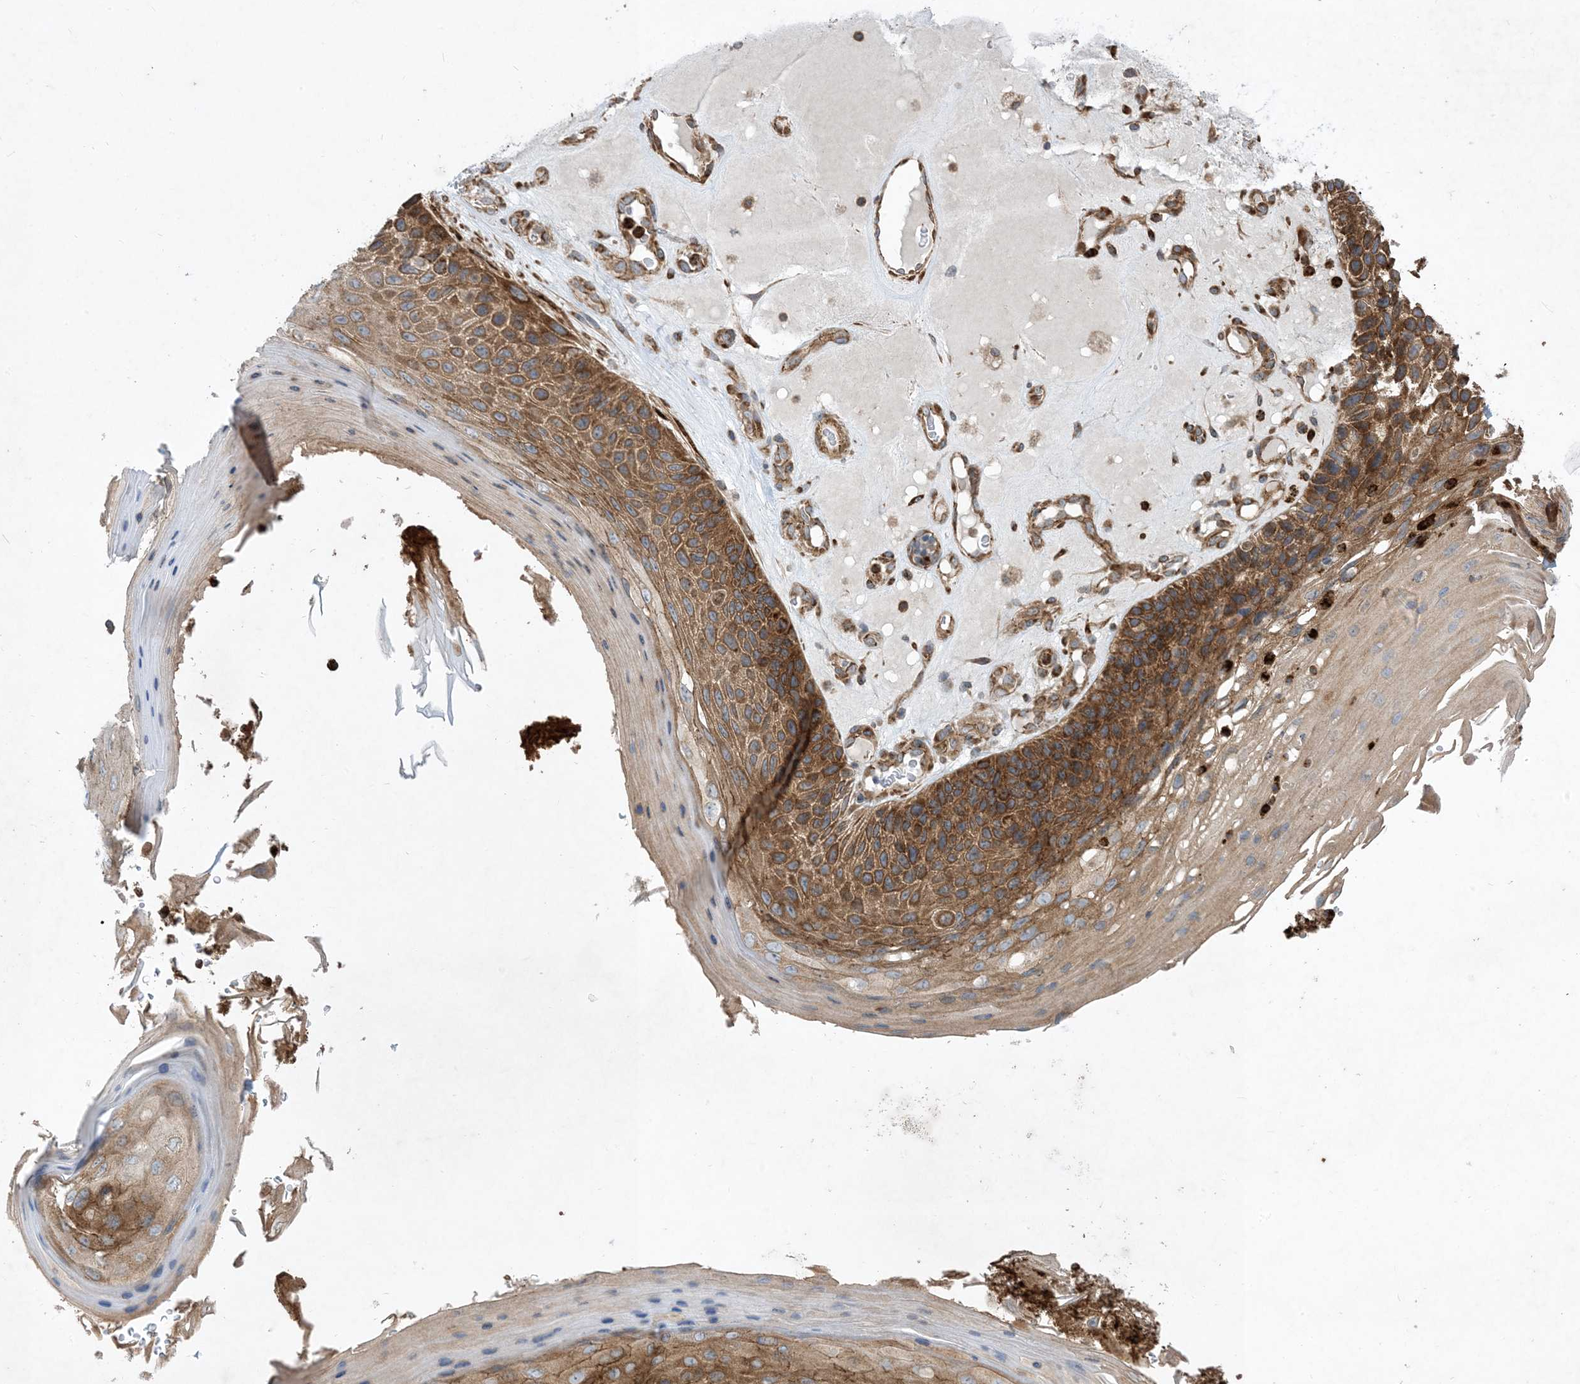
{"staining": {"intensity": "moderate", "quantity": ">75%", "location": "cytoplasmic/membranous"}, "tissue": "skin cancer", "cell_type": "Tumor cells", "image_type": "cancer", "snomed": [{"axis": "morphology", "description": "Squamous cell carcinoma, NOS"}, {"axis": "topography", "description": "Skin"}], "caption": "The image demonstrates a brown stain indicating the presence of a protein in the cytoplasmic/membranous of tumor cells in skin squamous cell carcinoma.", "gene": "OTOP1", "patient": {"sex": "female", "age": 88}}